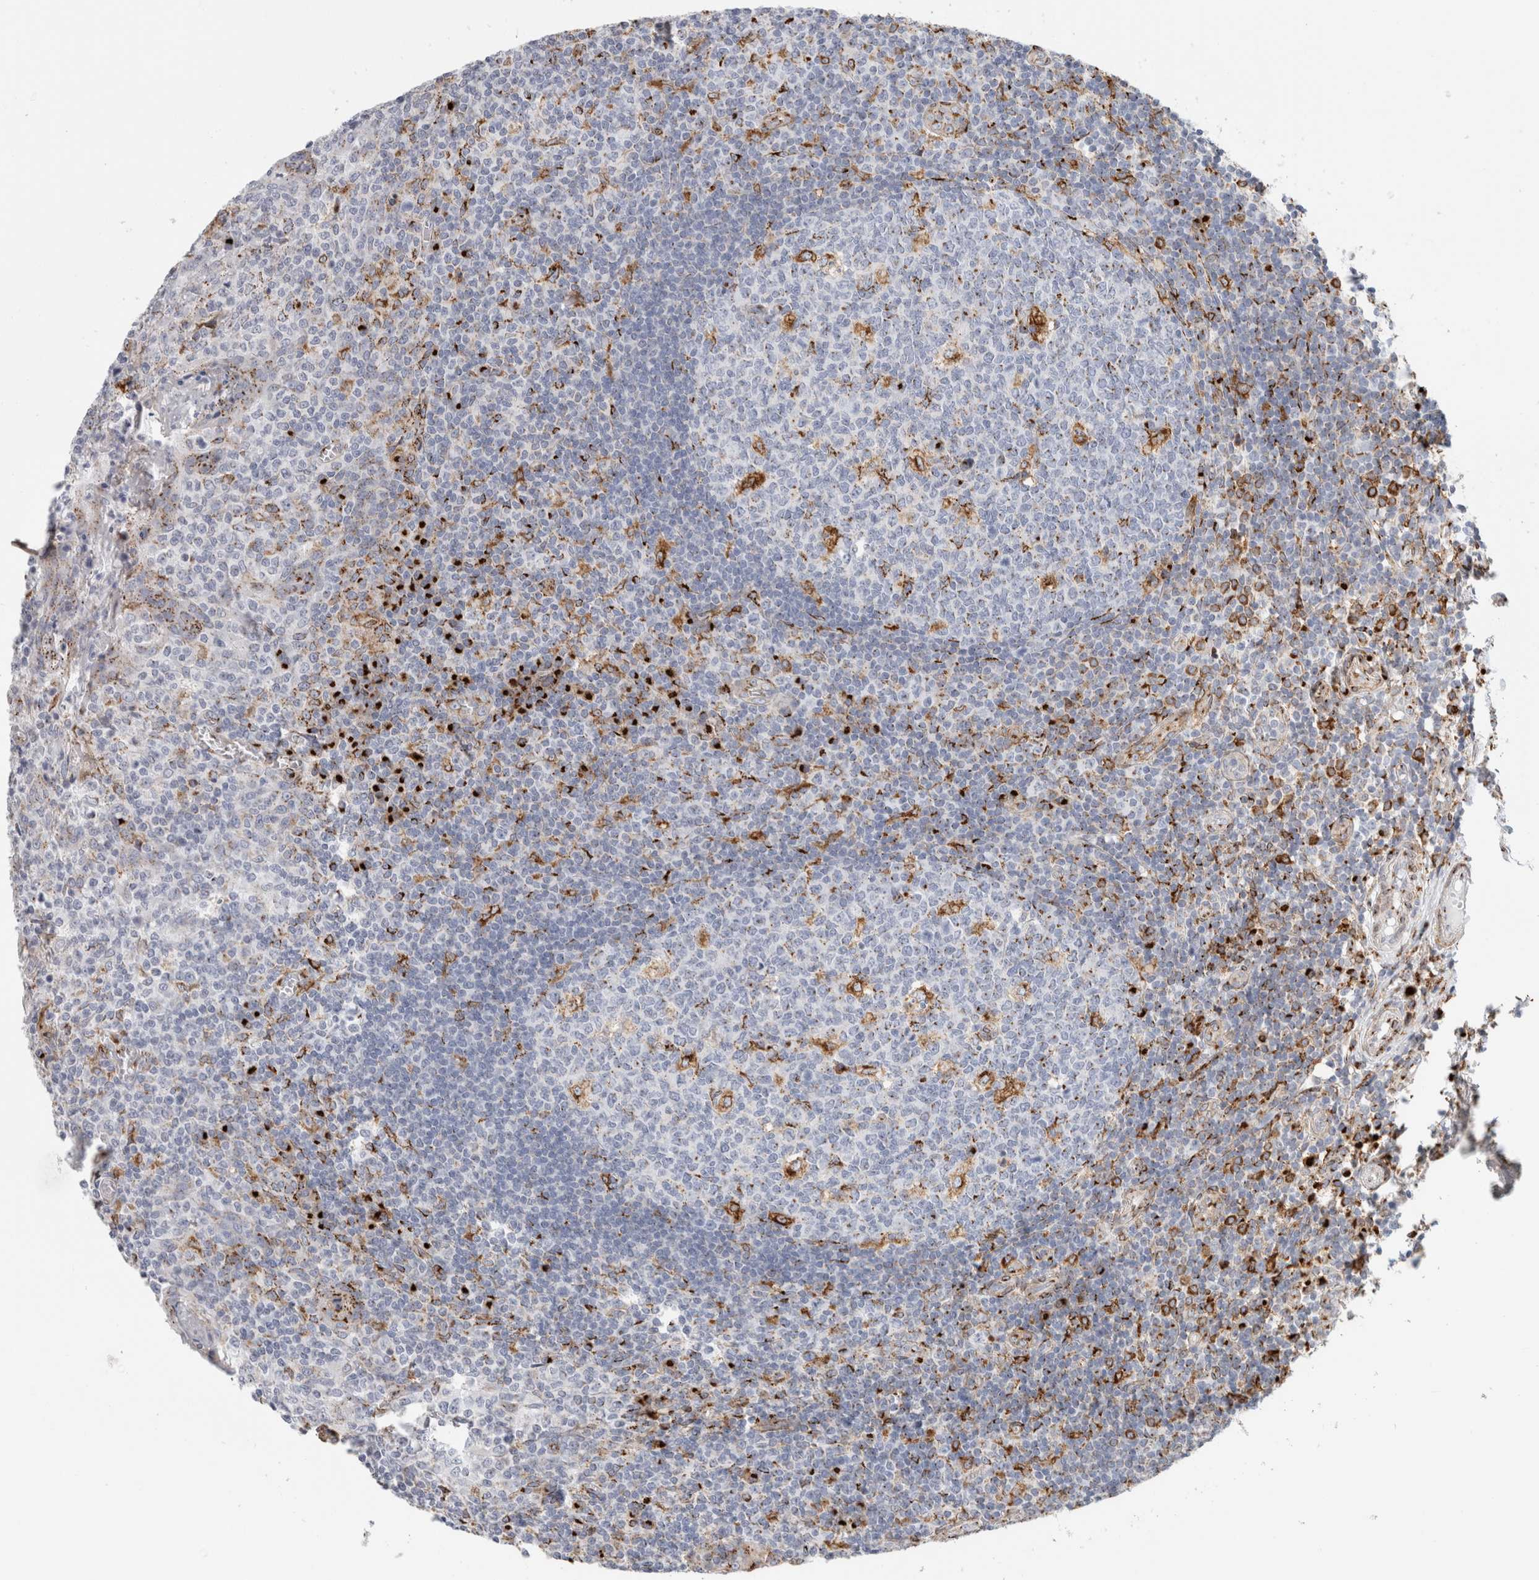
{"staining": {"intensity": "strong", "quantity": "<25%", "location": "cytoplasmic/membranous"}, "tissue": "tonsil", "cell_type": "Germinal center cells", "image_type": "normal", "snomed": [{"axis": "morphology", "description": "Normal tissue, NOS"}, {"axis": "topography", "description": "Tonsil"}], "caption": "Tonsil stained for a protein displays strong cytoplasmic/membranous positivity in germinal center cells. Immunohistochemistry stains the protein in brown and the nuclei are stained blue.", "gene": "MCFD2", "patient": {"sex": "female", "age": 19}}